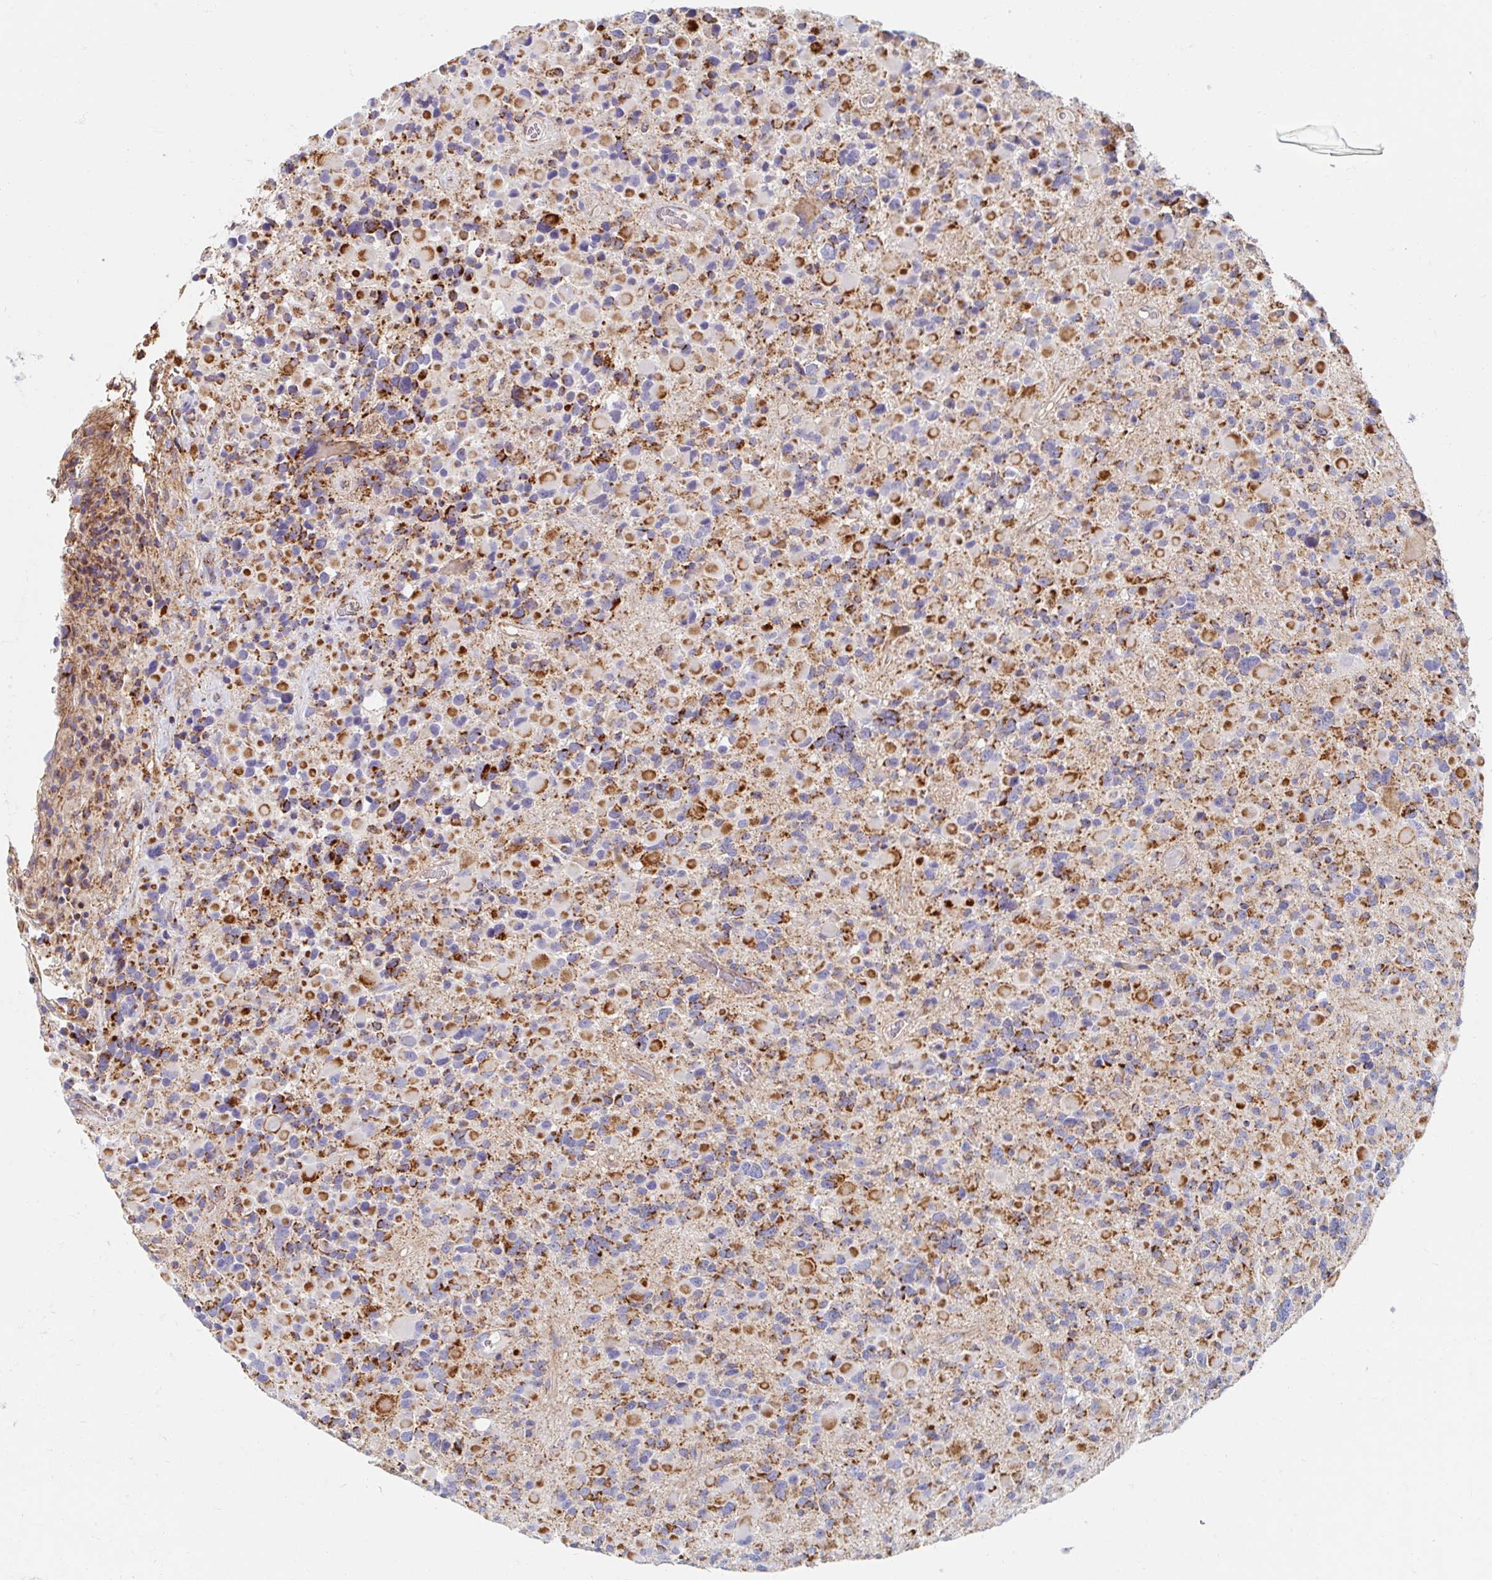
{"staining": {"intensity": "moderate", "quantity": ">75%", "location": "cytoplasmic/membranous"}, "tissue": "glioma", "cell_type": "Tumor cells", "image_type": "cancer", "snomed": [{"axis": "morphology", "description": "Glioma, malignant, High grade"}, {"axis": "topography", "description": "Brain"}], "caption": "Immunohistochemistry of human glioma exhibits medium levels of moderate cytoplasmic/membranous staining in approximately >75% of tumor cells. Using DAB (brown) and hematoxylin (blue) stains, captured at high magnification using brightfield microscopy.", "gene": "MAVS", "patient": {"sex": "female", "age": 40}}